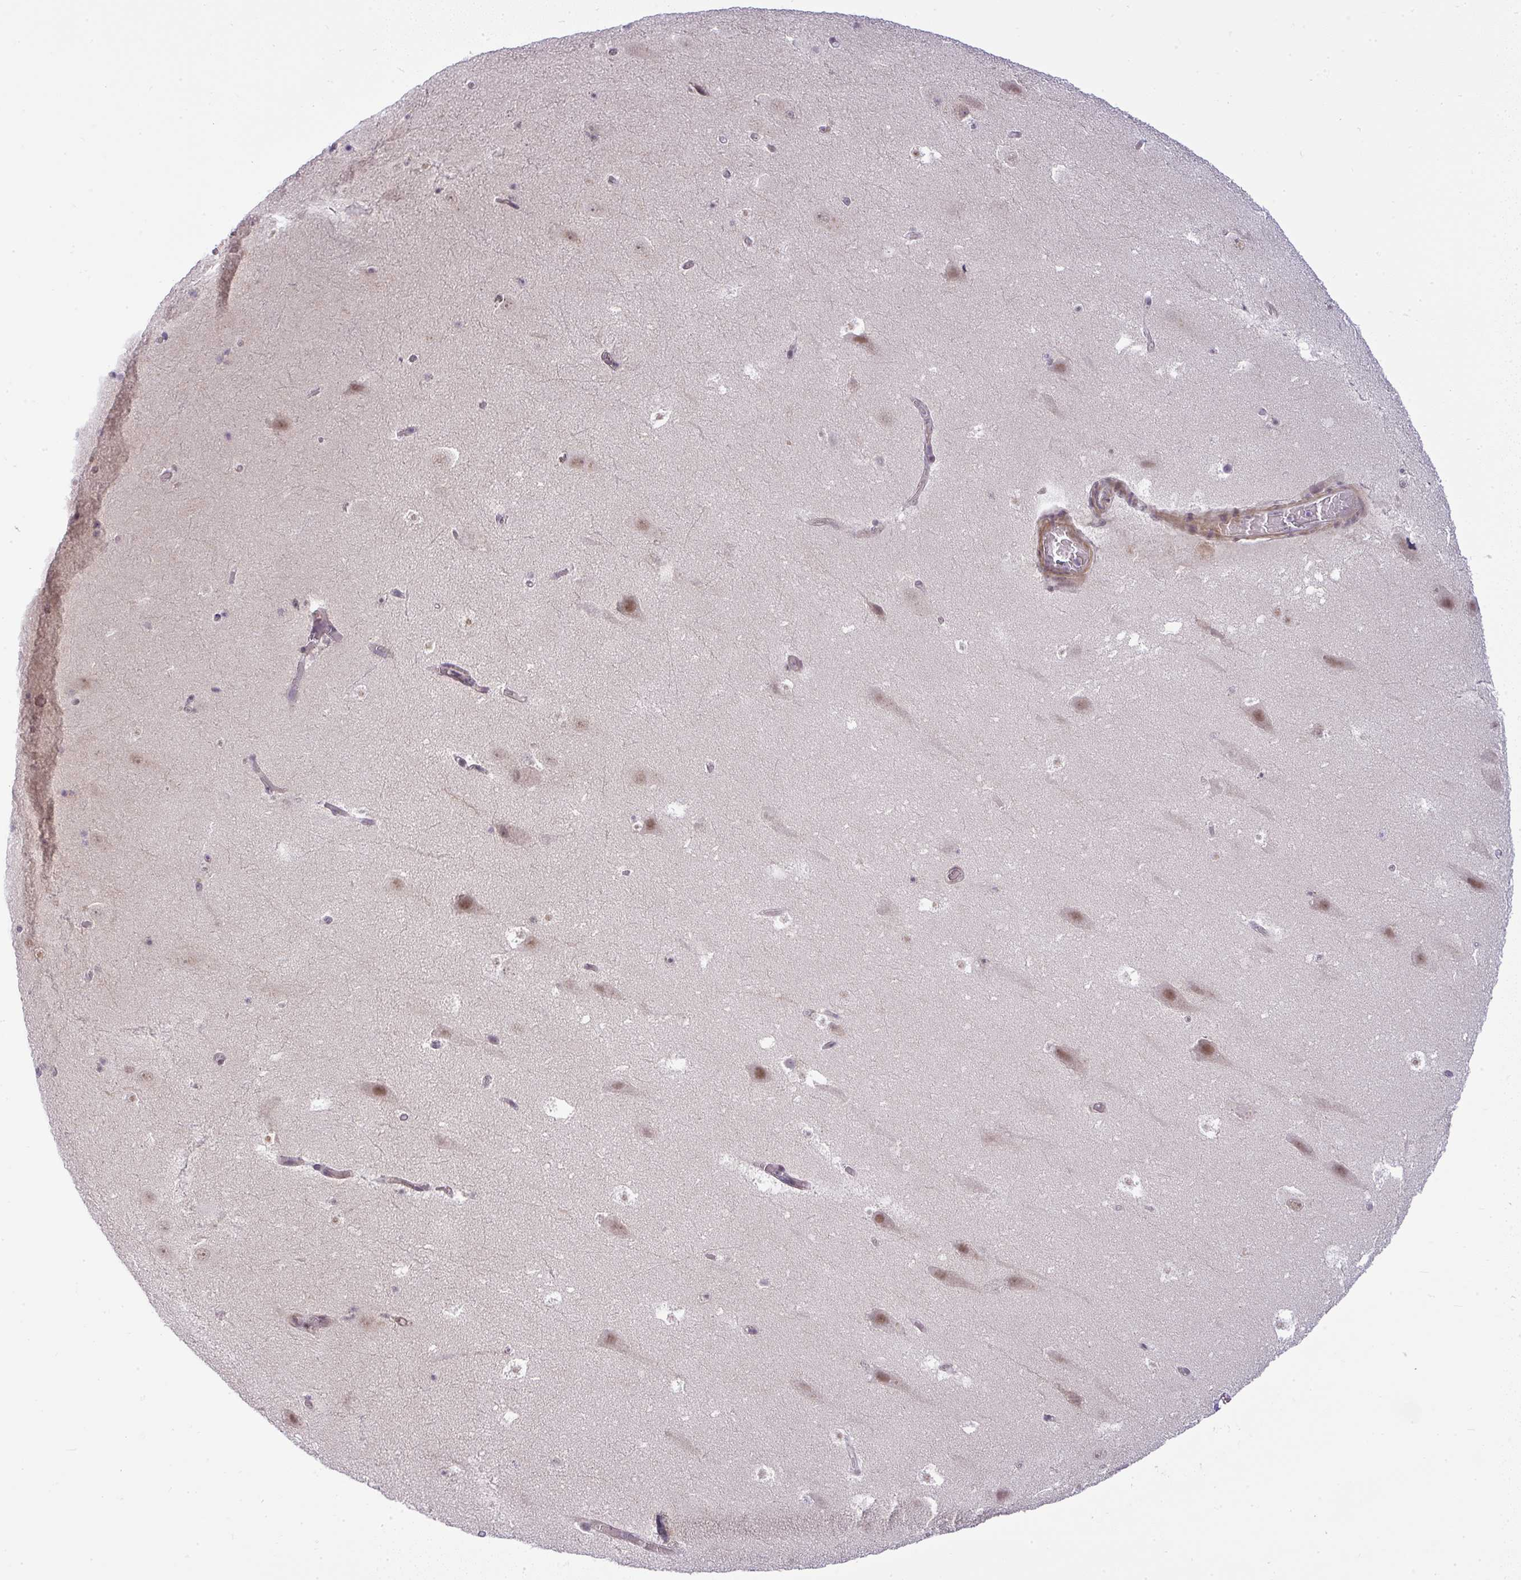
{"staining": {"intensity": "negative", "quantity": "none", "location": "none"}, "tissue": "hippocampus", "cell_type": "Glial cells", "image_type": "normal", "snomed": [{"axis": "morphology", "description": "Normal tissue, NOS"}, {"axis": "topography", "description": "Hippocampus"}], "caption": "This micrograph is of normal hippocampus stained with immunohistochemistry to label a protein in brown with the nuclei are counter-stained blue. There is no expression in glial cells.", "gene": "DZIP1", "patient": {"sex": "female", "age": 42}}